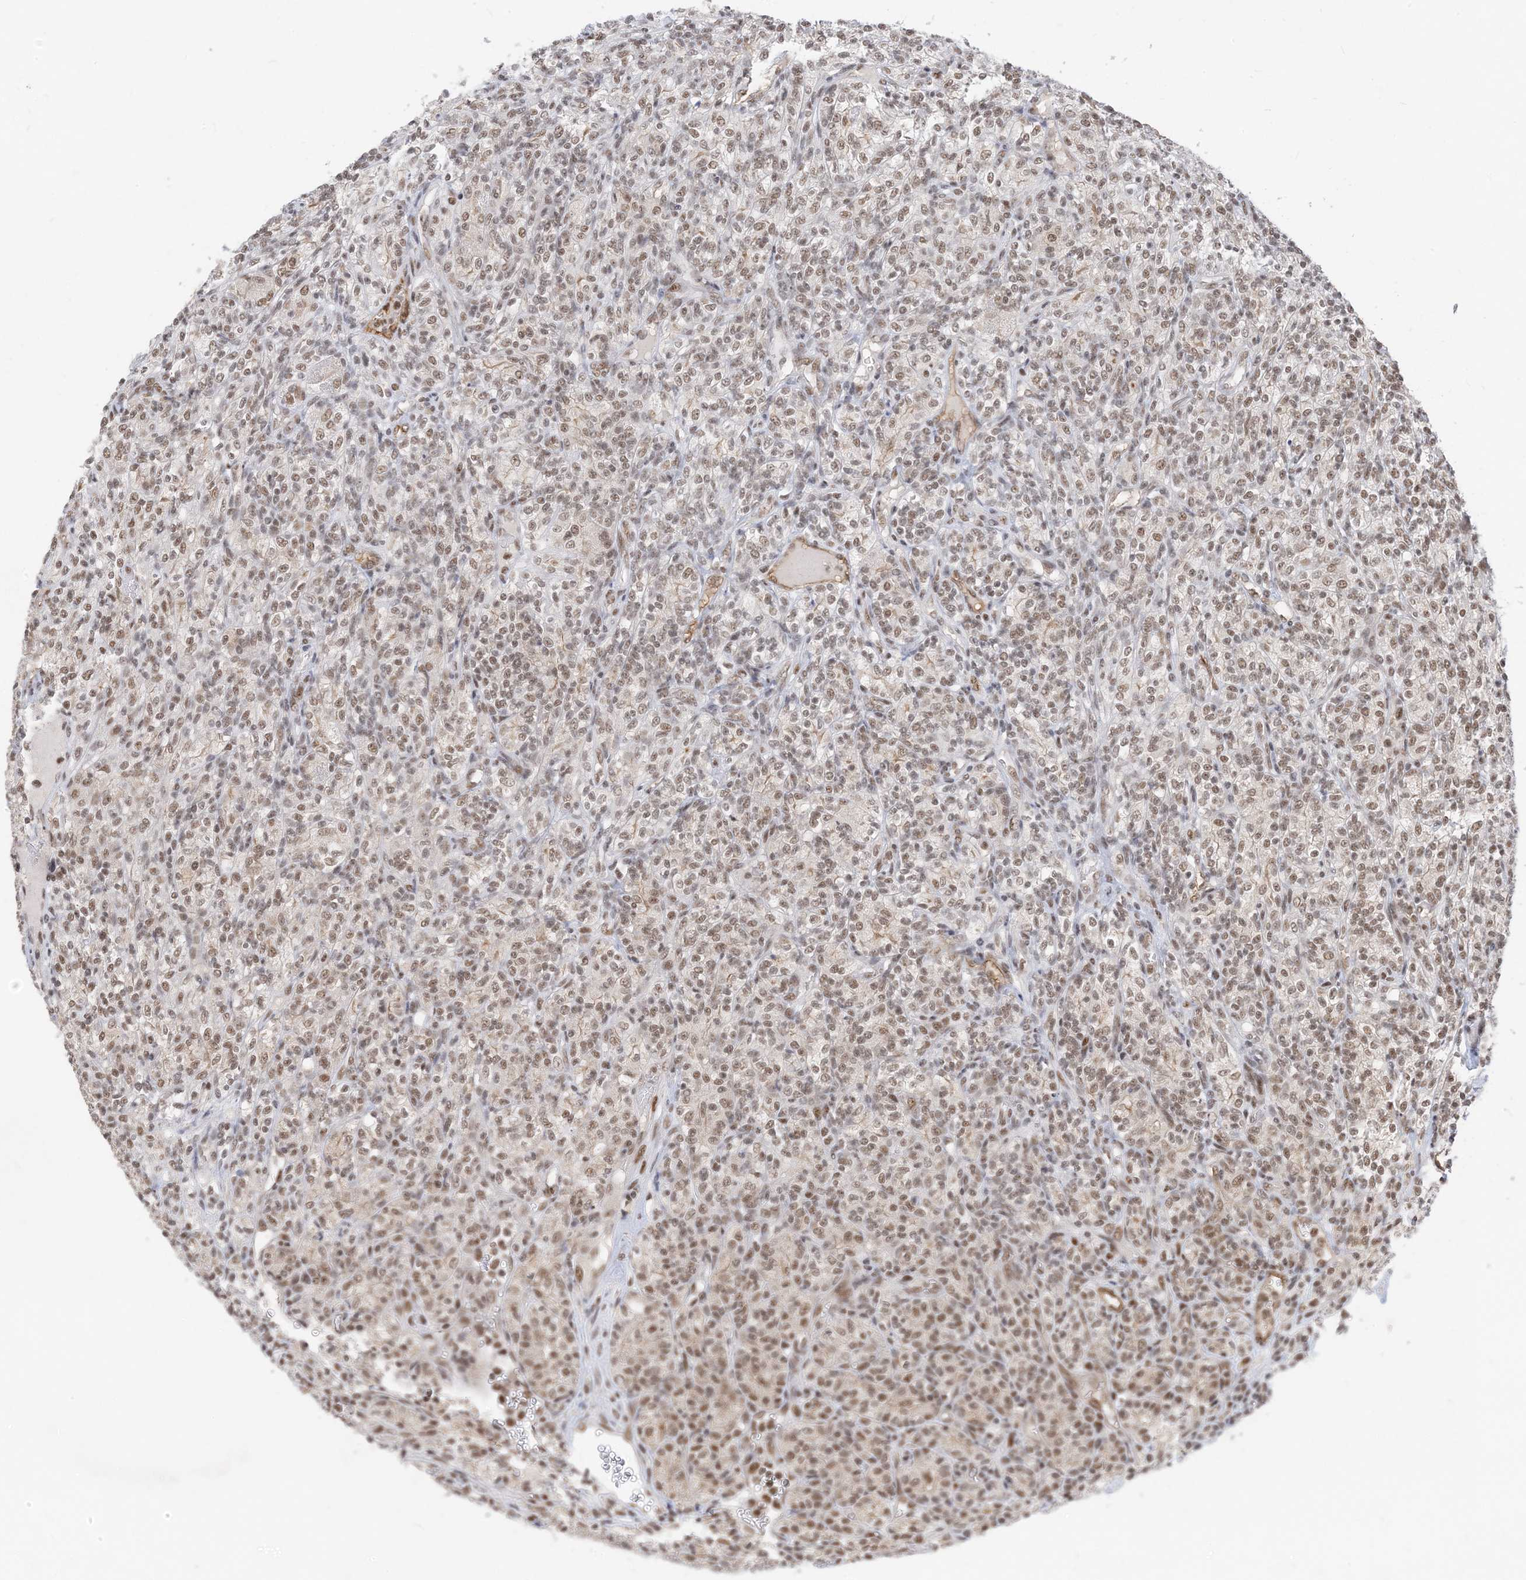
{"staining": {"intensity": "moderate", "quantity": ">75%", "location": "nuclear"}, "tissue": "renal cancer", "cell_type": "Tumor cells", "image_type": "cancer", "snomed": [{"axis": "morphology", "description": "Adenocarcinoma, NOS"}, {"axis": "topography", "description": "Kidney"}], "caption": "This photomicrograph shows immunohistochemistry (IHC) staining of human adenocarcinoma (renal), with medium moderate nuclear staining in approximately >75% of tumor cells.", "gene": "SF3A3", "patient": {"sex": "male", "age": 77}}